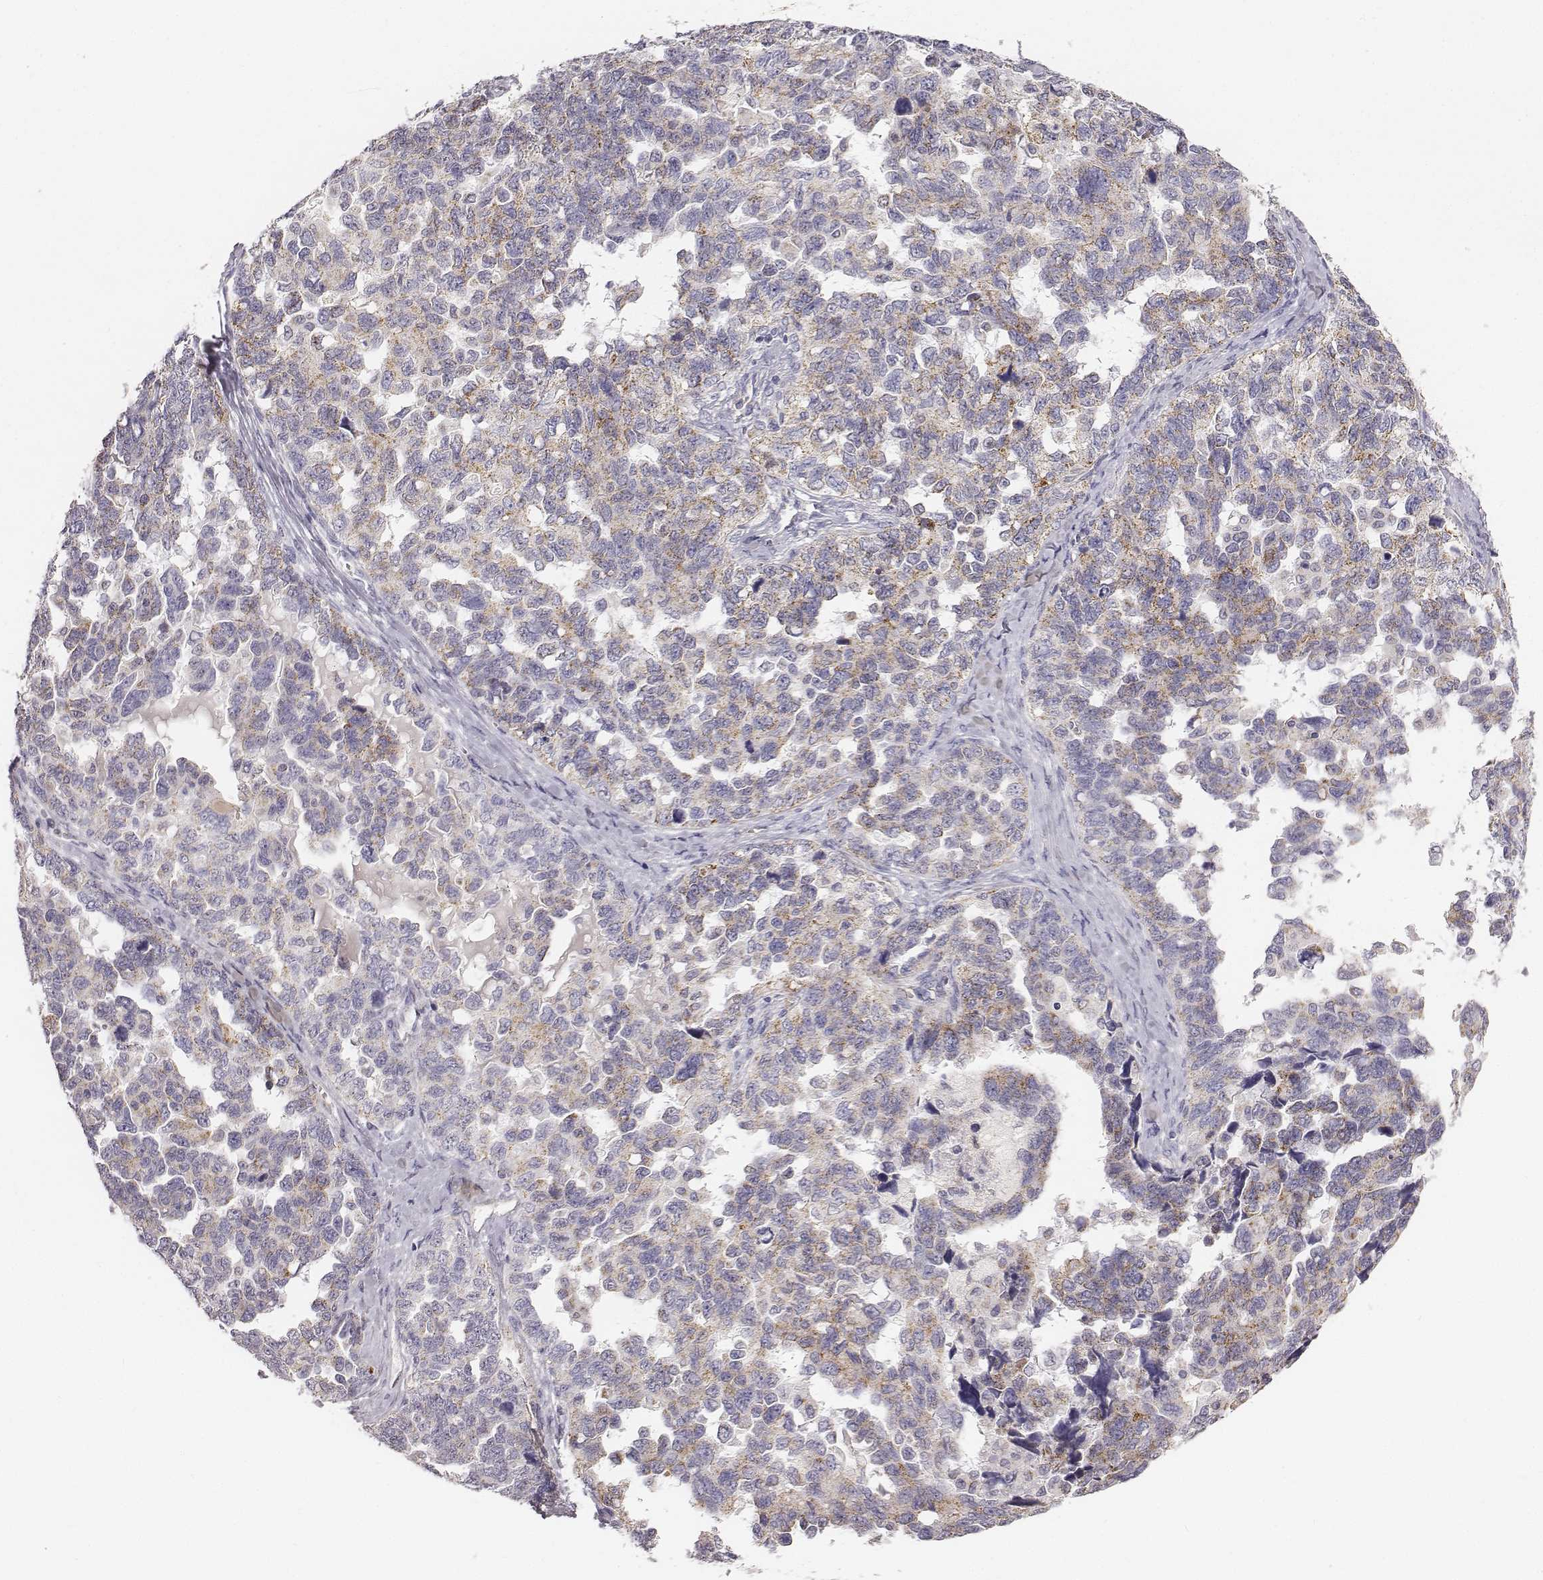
{"staining": {"intensity": "weak", "quantity": "25%-75%", "location": "cytoplasmic/membranous"}, "tissue": "ovarian cancer", "cell_type": "Tumor cells", "image_type": "cancer", "snomed": [{"axis": "morphology", "description": "Cystadenocarcinoma, serous, NOS"}, {"axis": "topography", "description": "Ovary"}], "caption": "The immunohistochemical stain shows weak cytoplasmic/membranous positivity in tumor cells of ovarian cancer (serous cystadenocarcinoma) tissue. (DAB (3,3'-diaminobenzidine) = brown stain, brightfield microscopy at high magnification).", "gene": "ABCD3", "patient": {"sex": "female", "age": 69}}